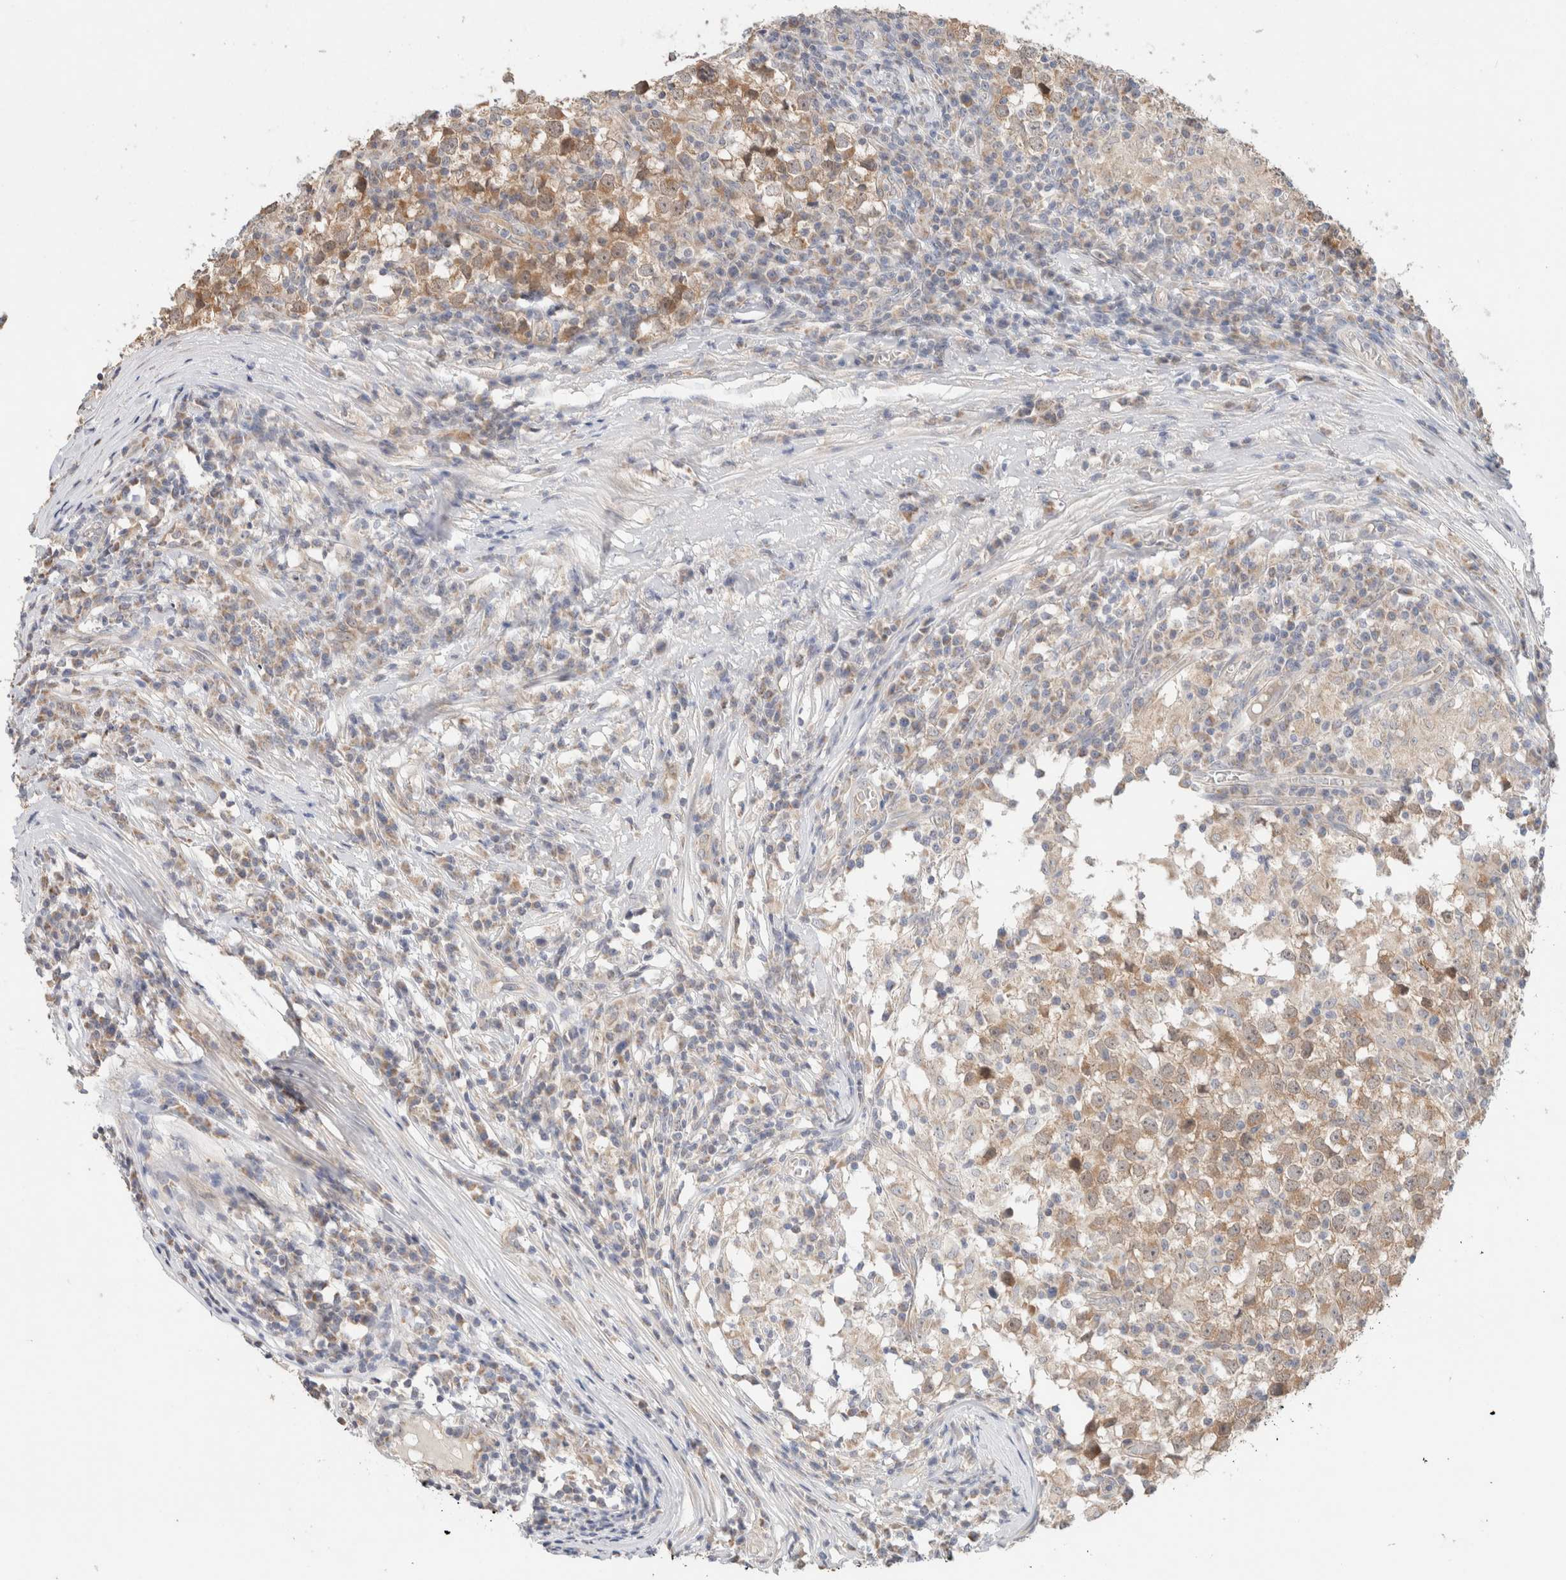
{"staining": {"intensity": "weak", "quantity": ">75%", "location": "cytoplasmic/membranous"}, "tissue": "testis cancer", "cell_type": "Tumor cells", "image_type": "cancer", "snomed": [{"axis": "morphology", "description": "Seminoma, NOS"}, {"axis": "topography", "description": "Testis"}], "caption": "Tumor cells demonstrate low levels of weak cytoplasmic/membranous expression in approximately >75% of cells in testis cancer.", "gene": "CA13", "patient": {"sex": "male", "age": 65}}